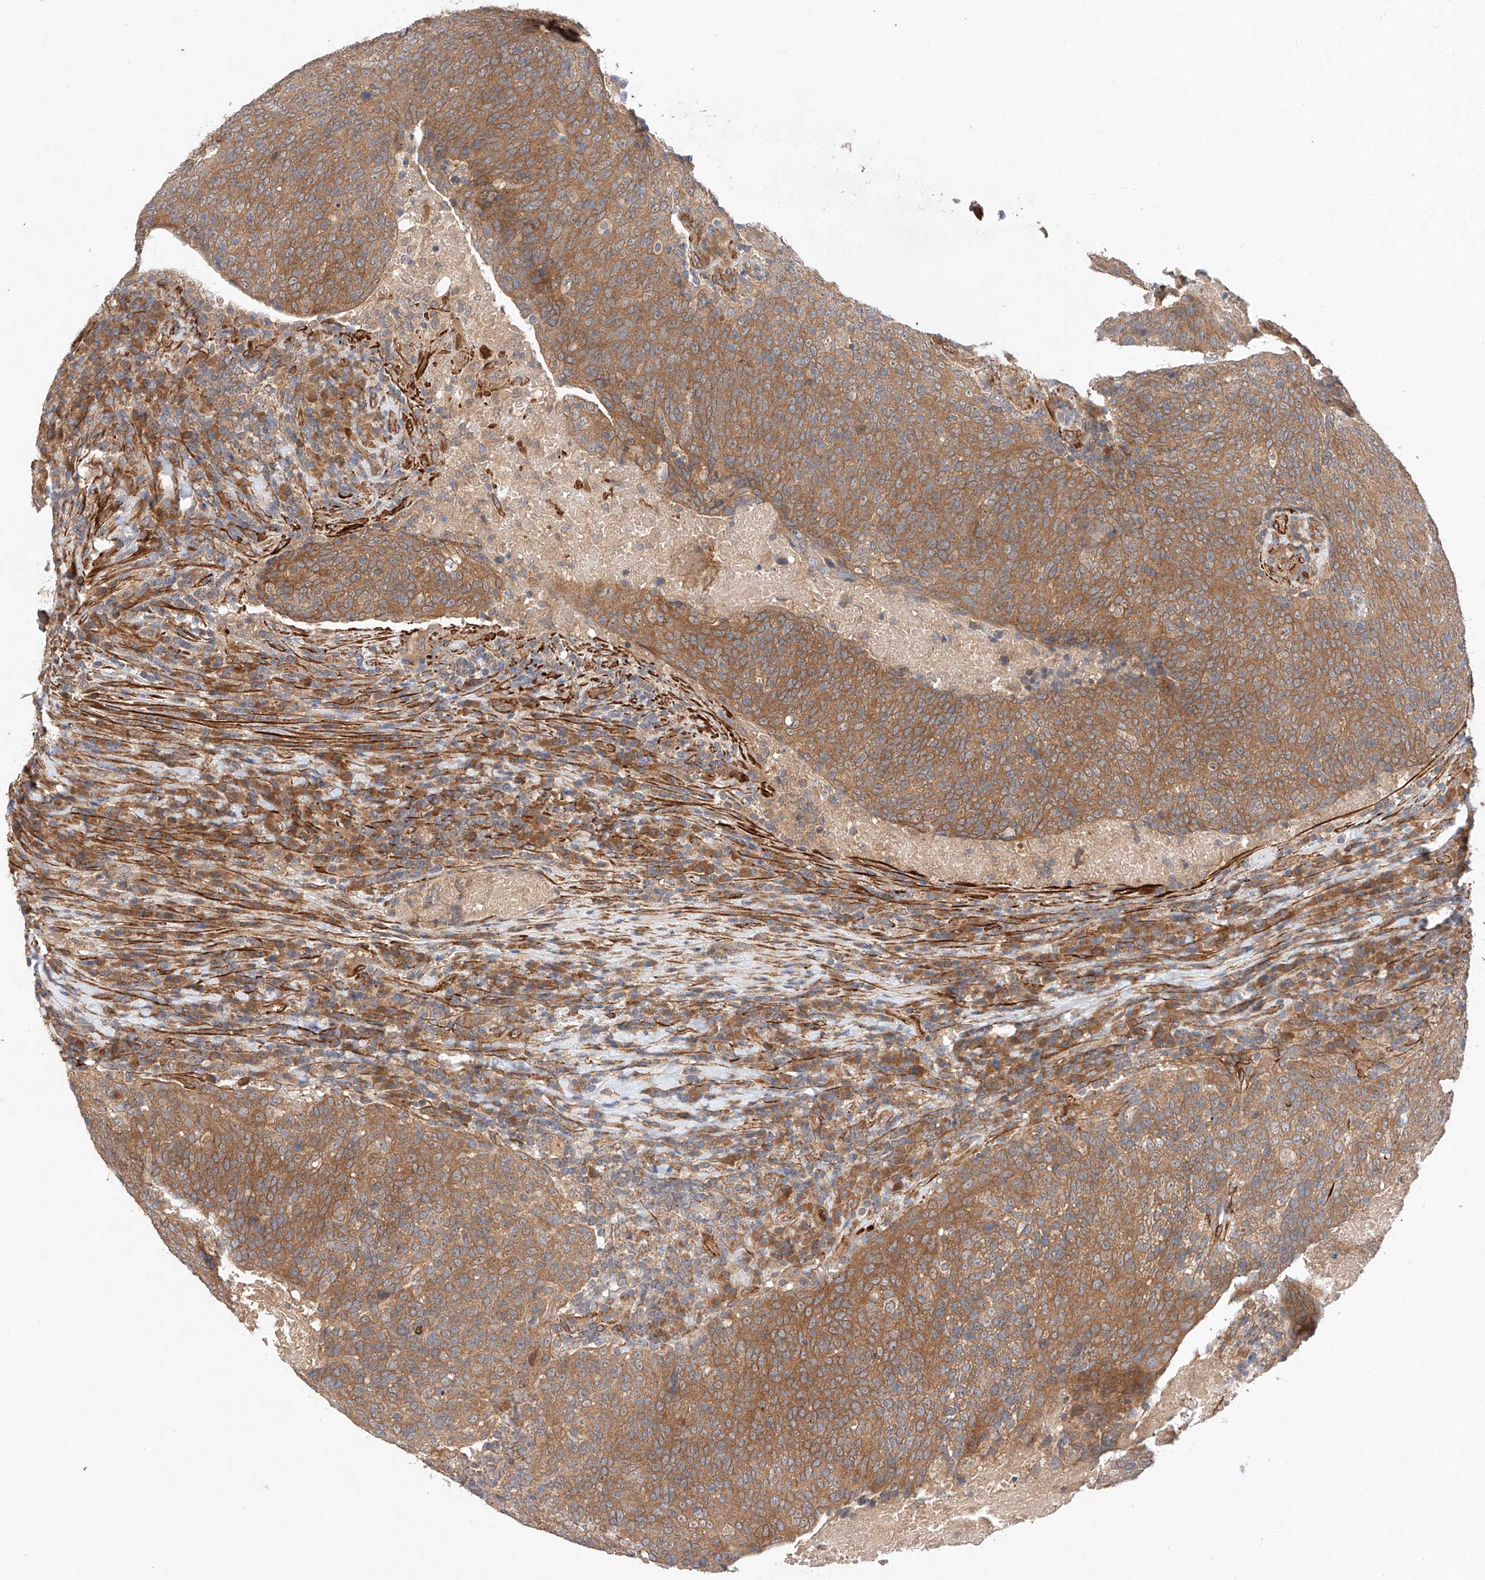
{"staining": {"intensity": "moderate", "quantity": ">75%", "location": "cytoplasmic/membranous"}, "tissue": "head and neck cancer", "cell_type": "Tumor cells", "image_type": "cancer", "snomed": [{"axis": "morphology", "description": "Squamous cell carcinoma, NOS"}, {"axis": "morphology", "description": "Squamous cell carcinoma, metastatic, NOS"}, {"axis": "topography", "description": "Lymph node"}, {"axis": "topography", "description": "Head-Neck"}], "caption": "IHC image of neoplastic tissue: human metastatic squamous cell carcinoma (head and neck) stained using immunohistochemistry (IHC) reveals medium levels of moderate protein expression localized specifically in the cytoplasmic/membranous of tumor cells, appearing as a cytoplasmic/membranous brown color.", "gene": "RAB23", "patient": {"sex": "male", "age": 62}}